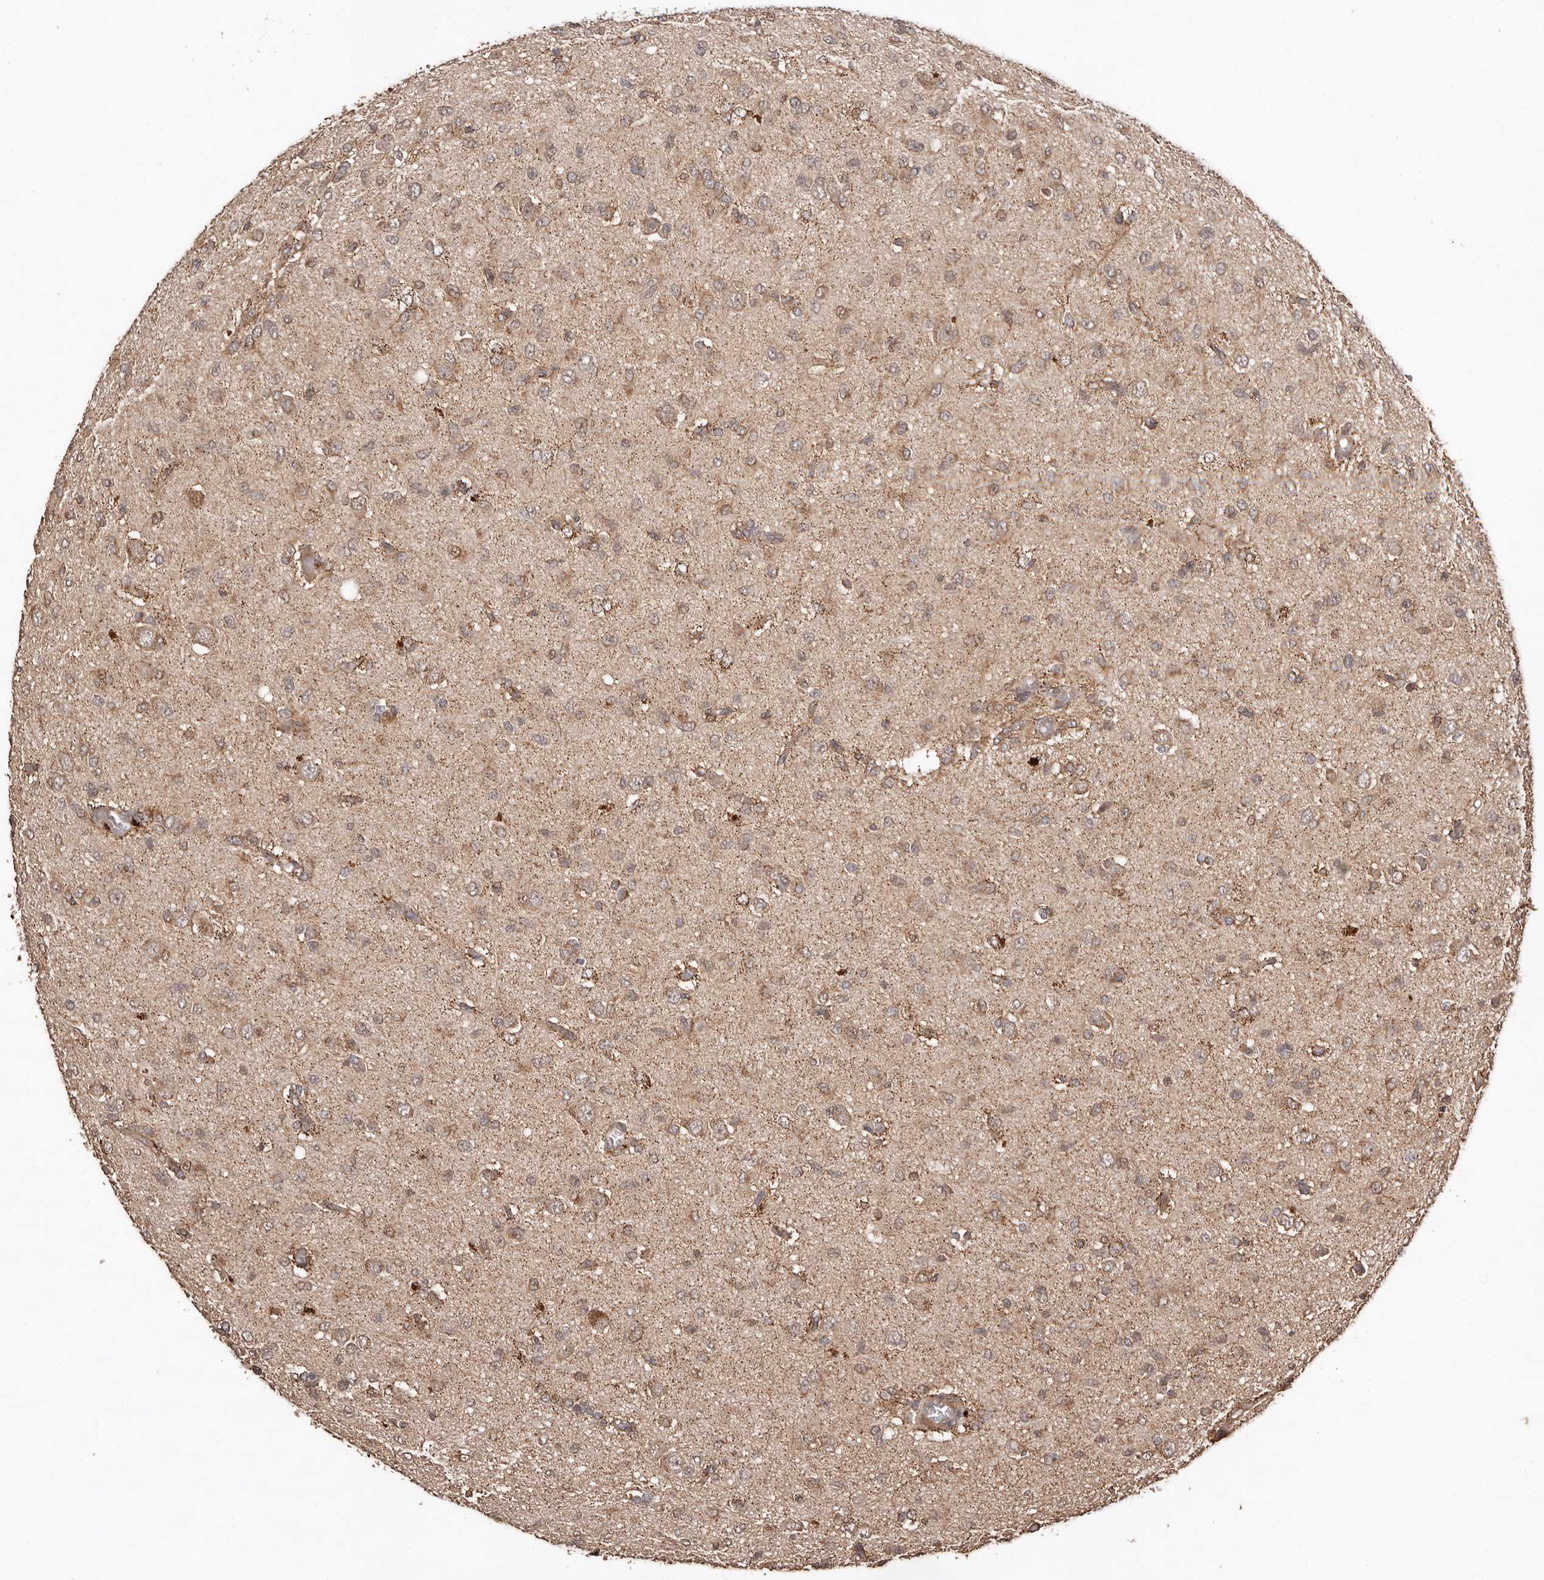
{"staining": {"intensity": "moderate", "quantity": ">75%", "location": "cytoplasmic/membranous"}, "tissue": "glioma", "cell_type": "Tumor cells", "image_type": "cancer", "snomed": [{"axis": "morphology", "description": "Glioma, malignant, High grade"}, {"axis": "topography", "description": "Brain"}], "caption": "Immunohistochemistry staining of glioma, which shows medium levels of moderate cytoplasmic/membranous positivity in about >75% of tumor cells indicating moderate cytoplasmic/membranous protein positivity. The staining was performed using DAB (brown) for protein detection and nuclei were counterstained in hematoxylin (blue).", "gene": "RWDD1", "patient": {"sex": "female", "age": 59}}